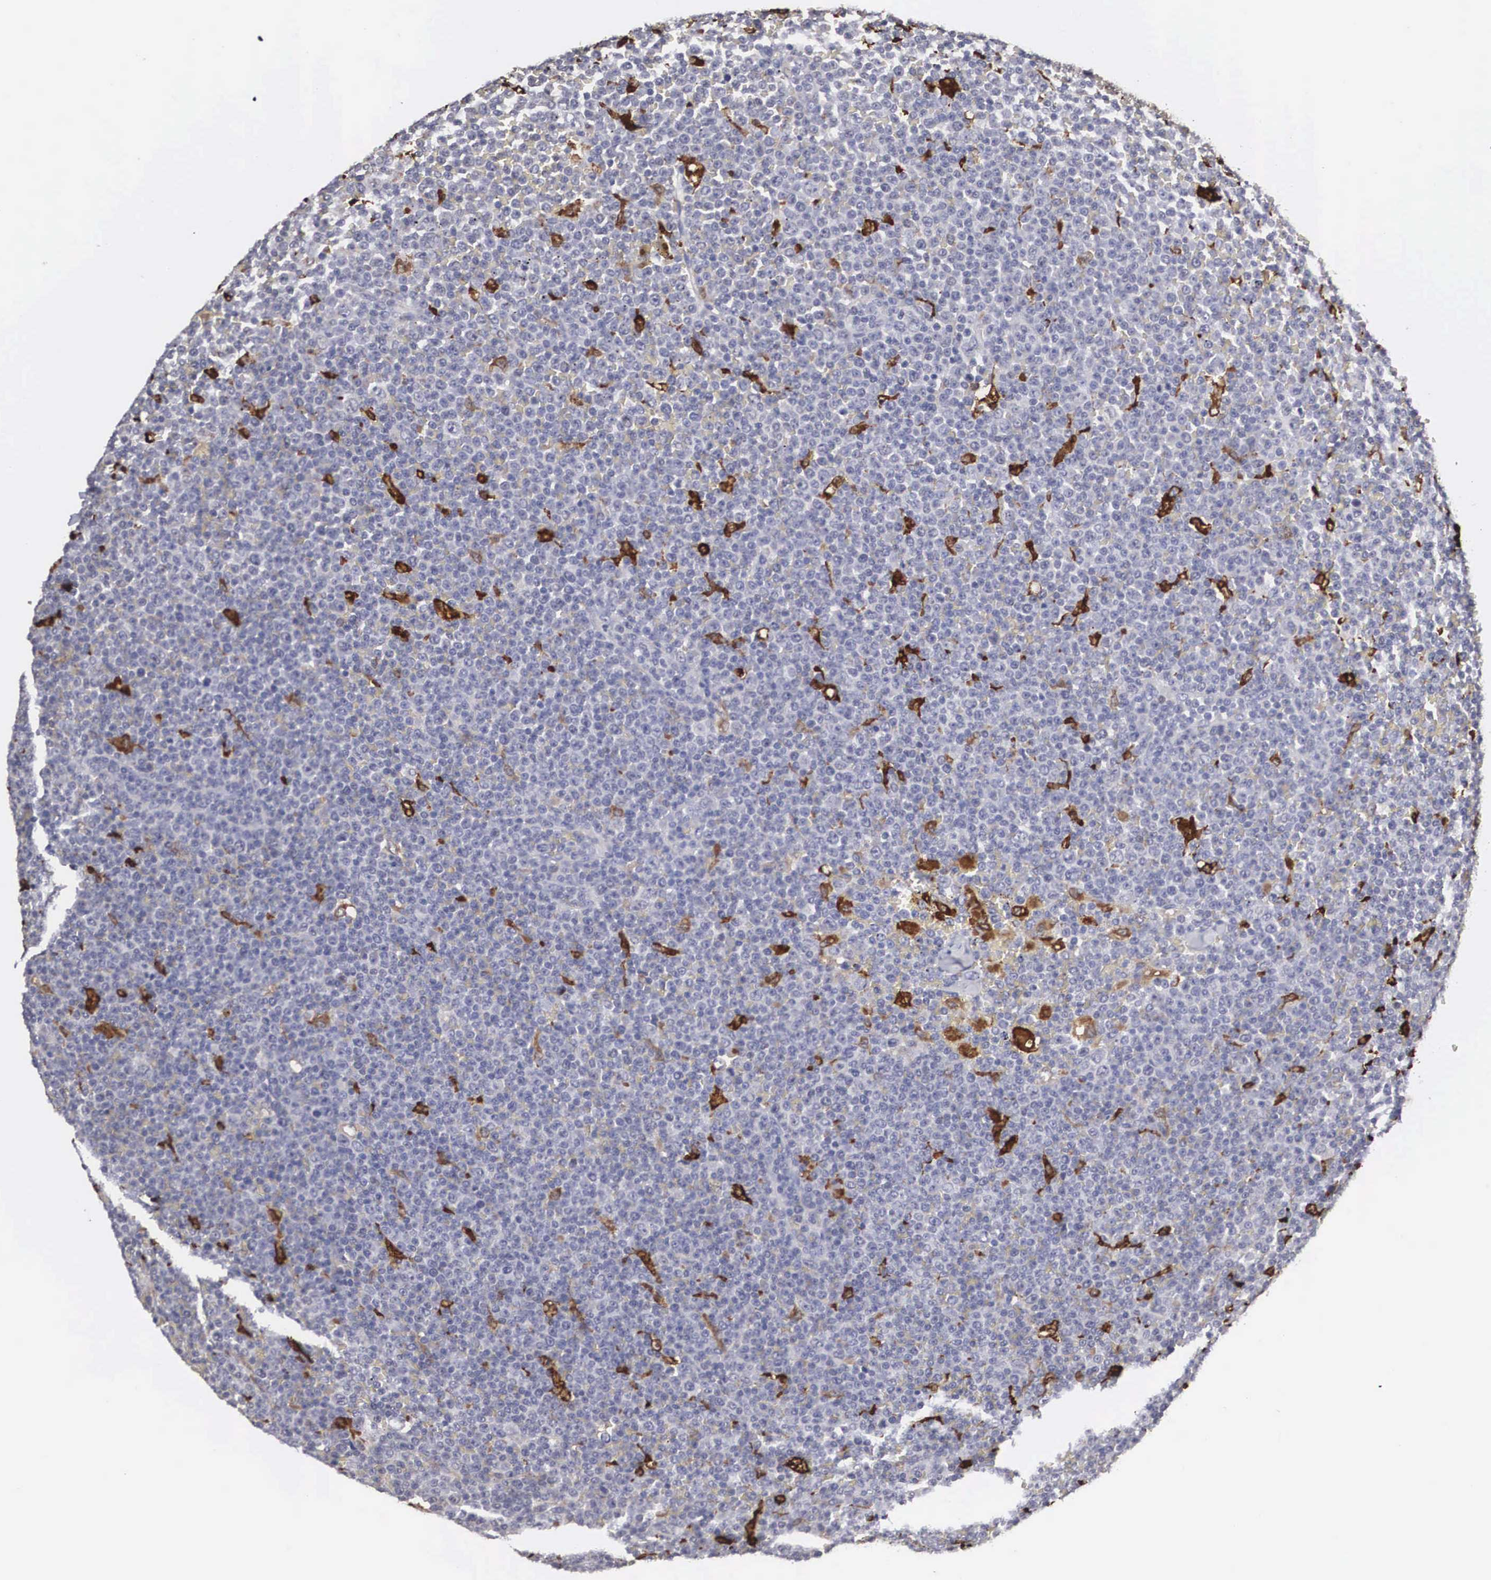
{"staining": {"intensity": "weak", "quantity": "<25%", "location": "cytoplasmic/membranous"}, "tissue": "lymphoma", "cell_type": "Tumor cells", "image_type": "cancer", "snomed": [{"axis": "morphology", "description": "Malignant lymphoma, non-Hodgkin's type, Low grade"}, {"axis": "topography", "description": "Lymph node"}], "caption": "Low-grade malignant lymphoma, non-Hodgkin's type stained for a protein using immunohistochemistry (IHC) demonstrates no expression tumor cells.", "gene": "HMOX1", "patient": {"sex": "male", "age": 50}}